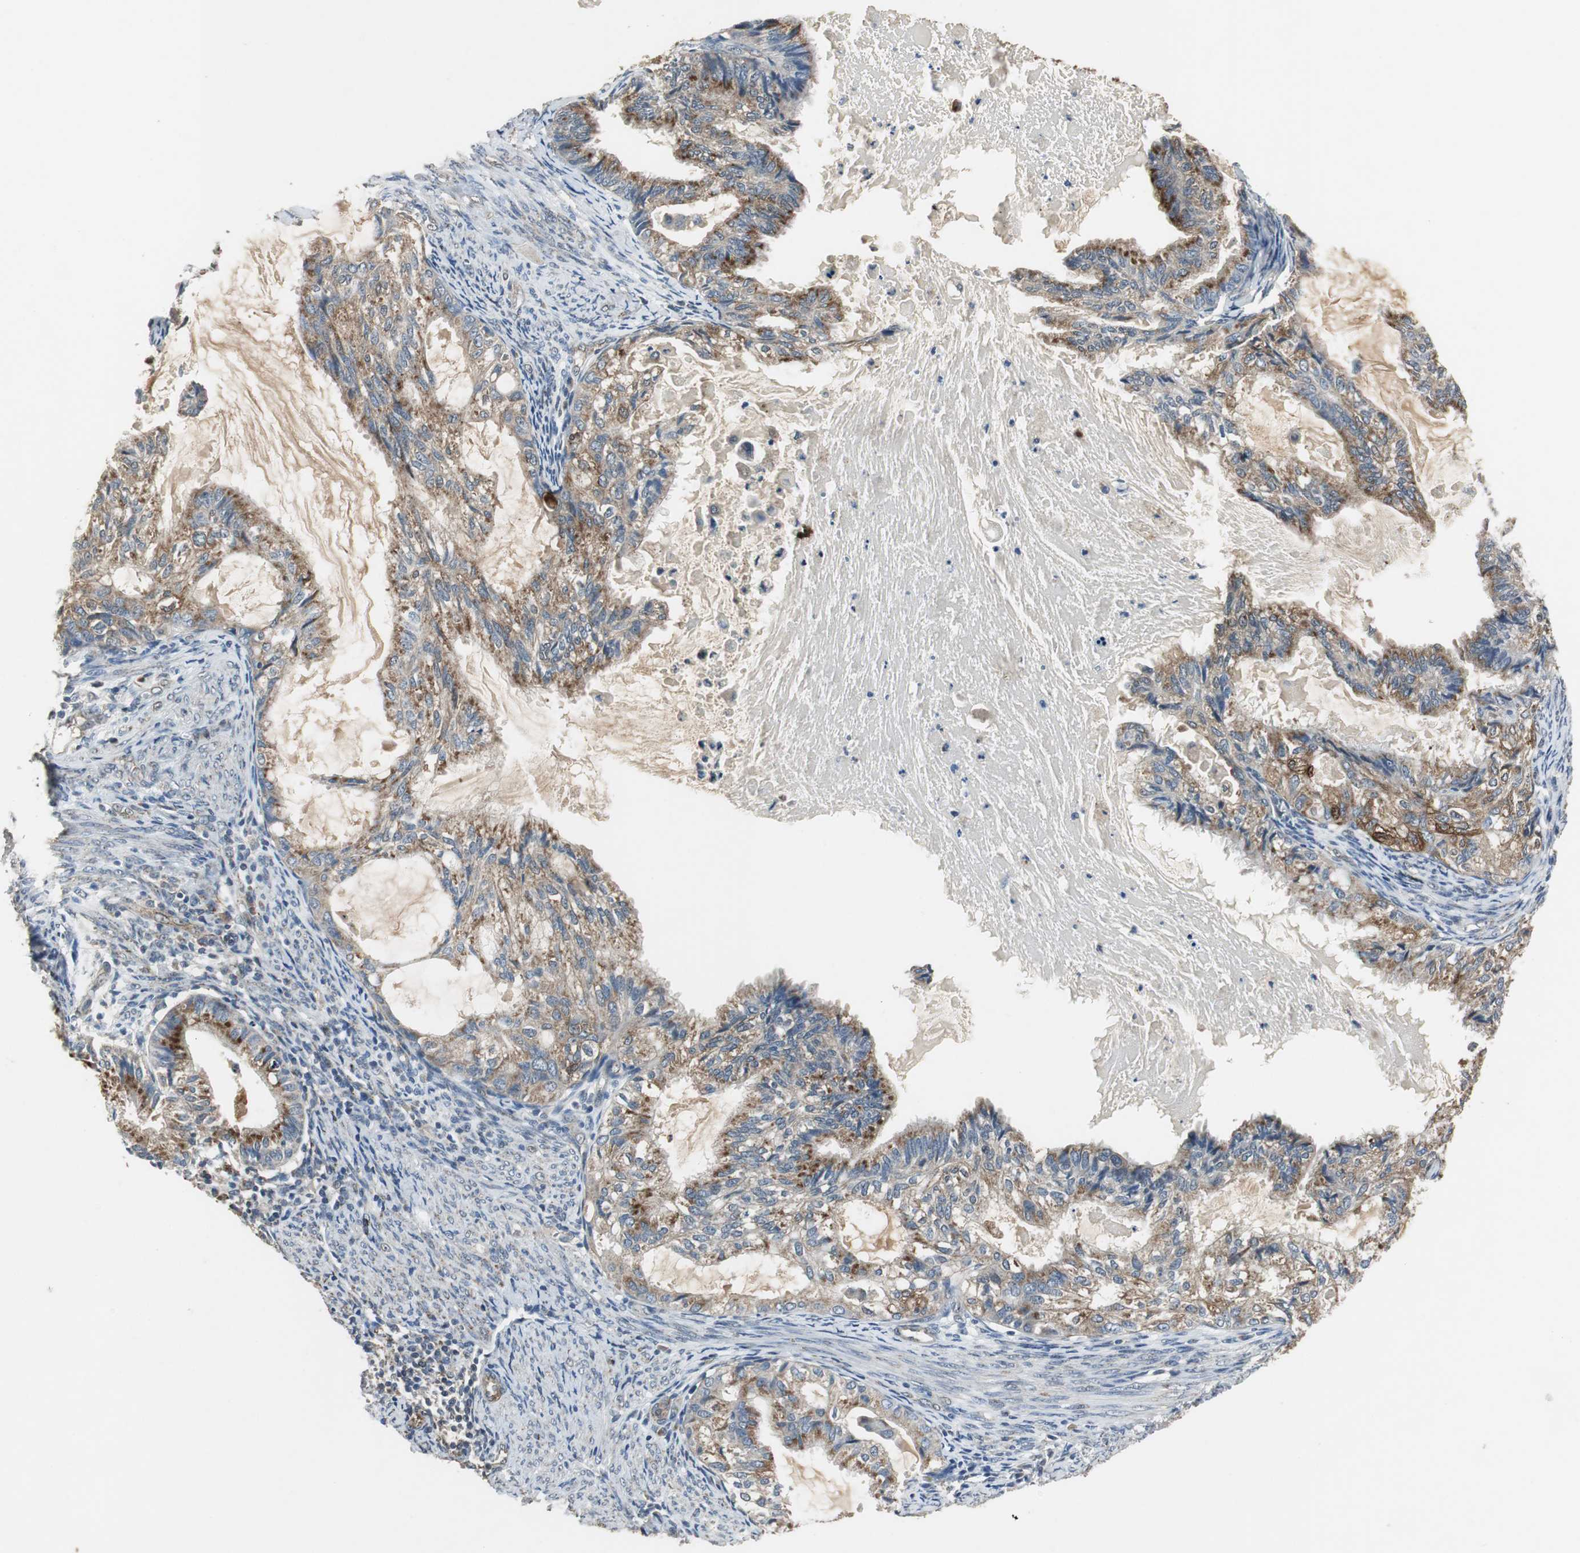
{"staining": {"intensity": "moderate", "quantity": ">75%", "location": "cytoplasmic/membranous"}, "tissue": "cervical cancer", "cell_type": "Tumor cells", "image_type": "cancer", "snomed": [{"axis": "morphology", "description": "Normal tissue, NOS"}, {"axis": "morphology", "description": "Adenocarcinoma, NOS"}, {"axis": "topography", "description": "Cervix"}, {"axis": "topography", "description": "Endometrium"}], "caption": "Immunohistochemistry (DAB (3,3'-diaminobenzidine)) staining of human cervical adenocarcinoma displays moderate cytoplasmic/membranous protein positivity in about >75% of tumor cells. (DAB (3,3'-diaminobenzidine) IHC, brown staining for protein, blue staining for nuclei).", "gene": "JTB", "patient": {"sex": "female", "age": 86}}